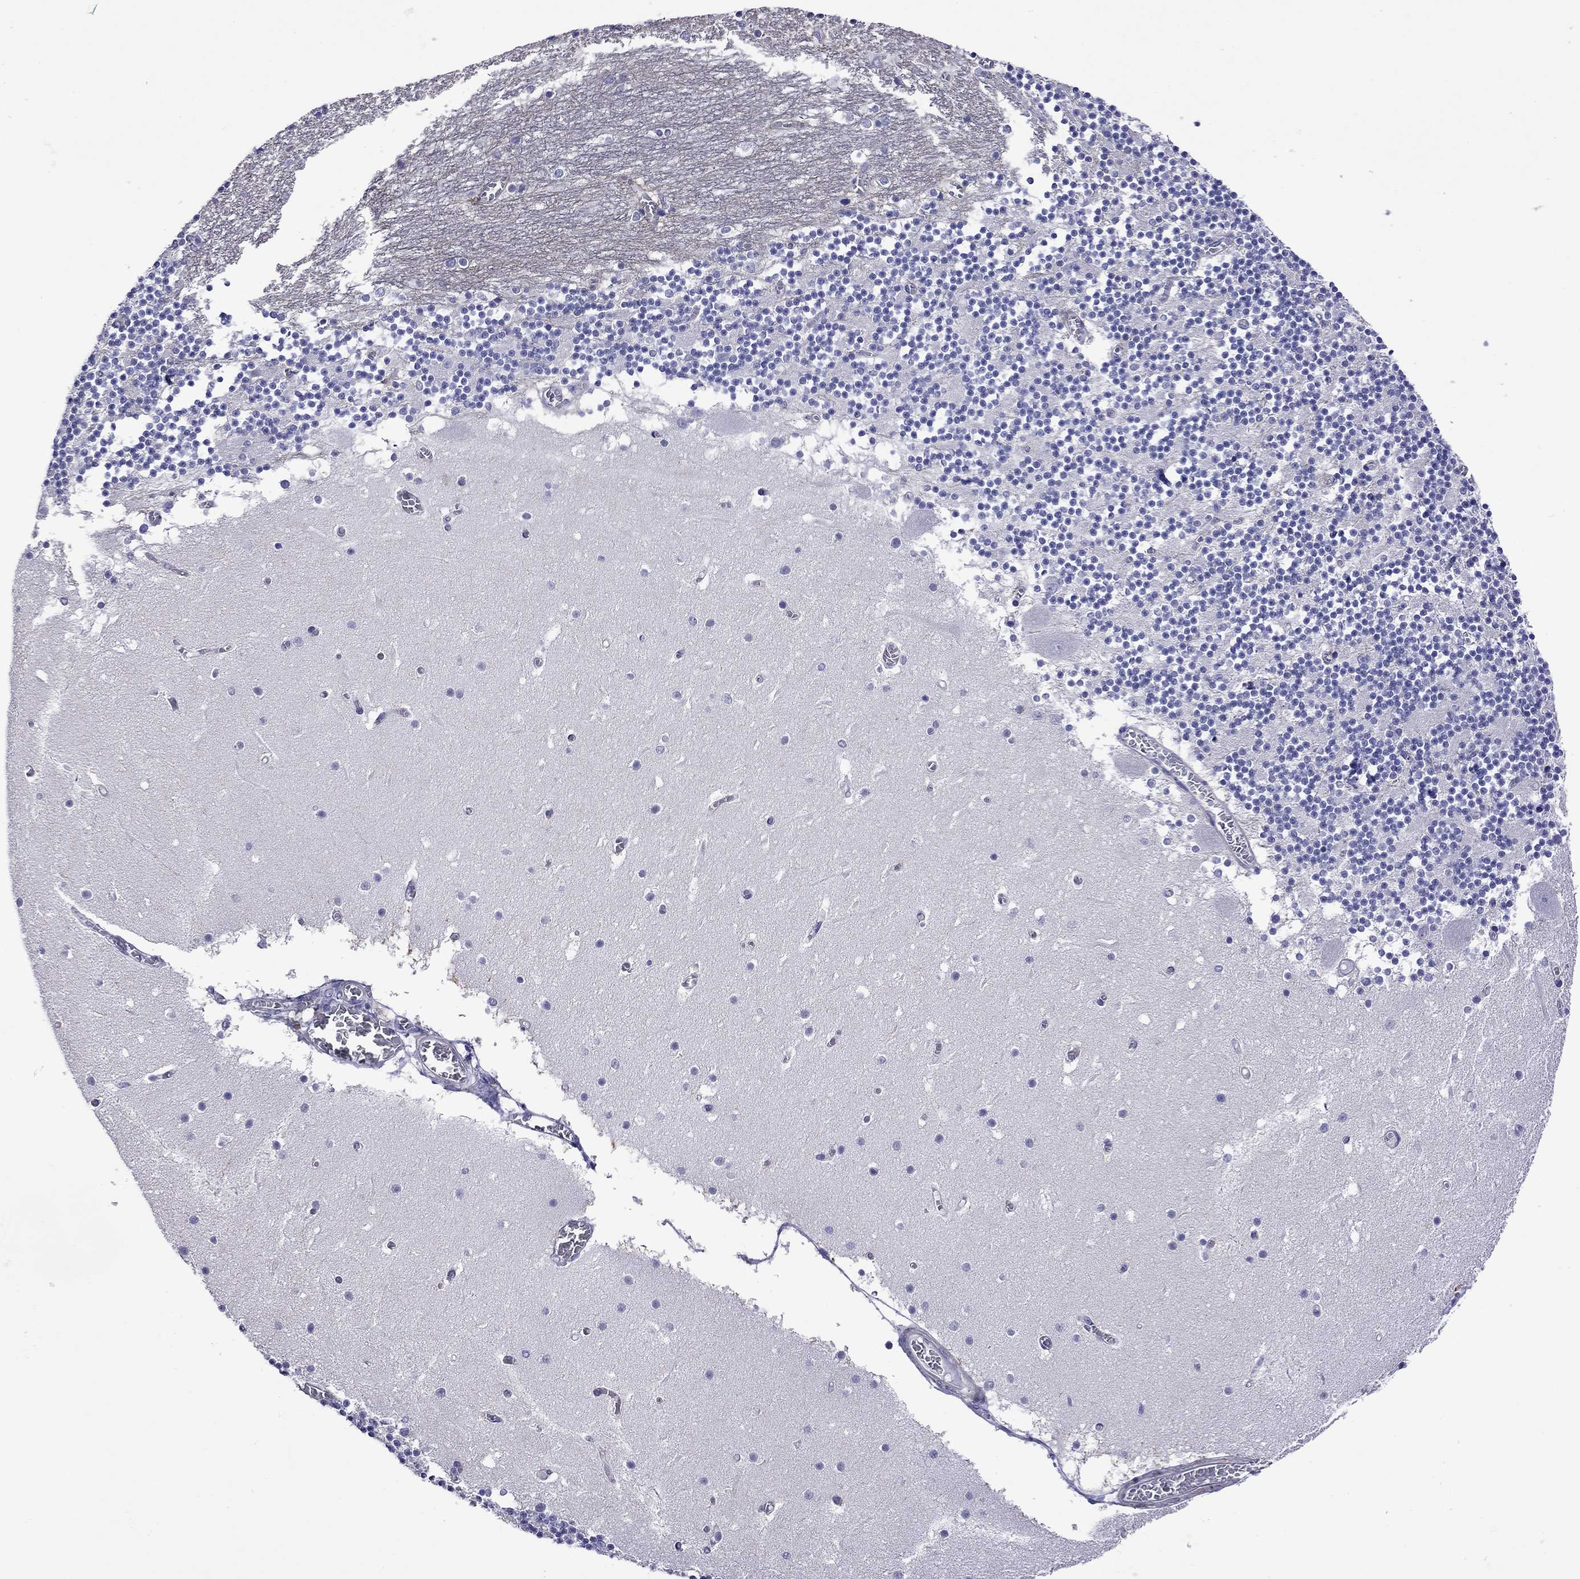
{"staining": {"intensity": "negative", "quantity": "none", "location": "none"}, "tissue": "cerebellum", "cell_type": "Cells in granular layer", "image_type": "normal", "snomed": [{"axis": "morphology", "description": "Normal tissue, NOS"}, {"axis": "topography", "description": "Cerebellum"}], "caption": "DAB (3,3'-diaminobenzidine) immunohistochemical staining of benign cerebellum exhibits no significant positivity in cells in granular layer. (Brightfield microscopy of DAB (3,3'-diaminobenzidine) IHC at high magnification).", "gene": "KIAA2012", "patient": {"sex": "female", "age": 28}}